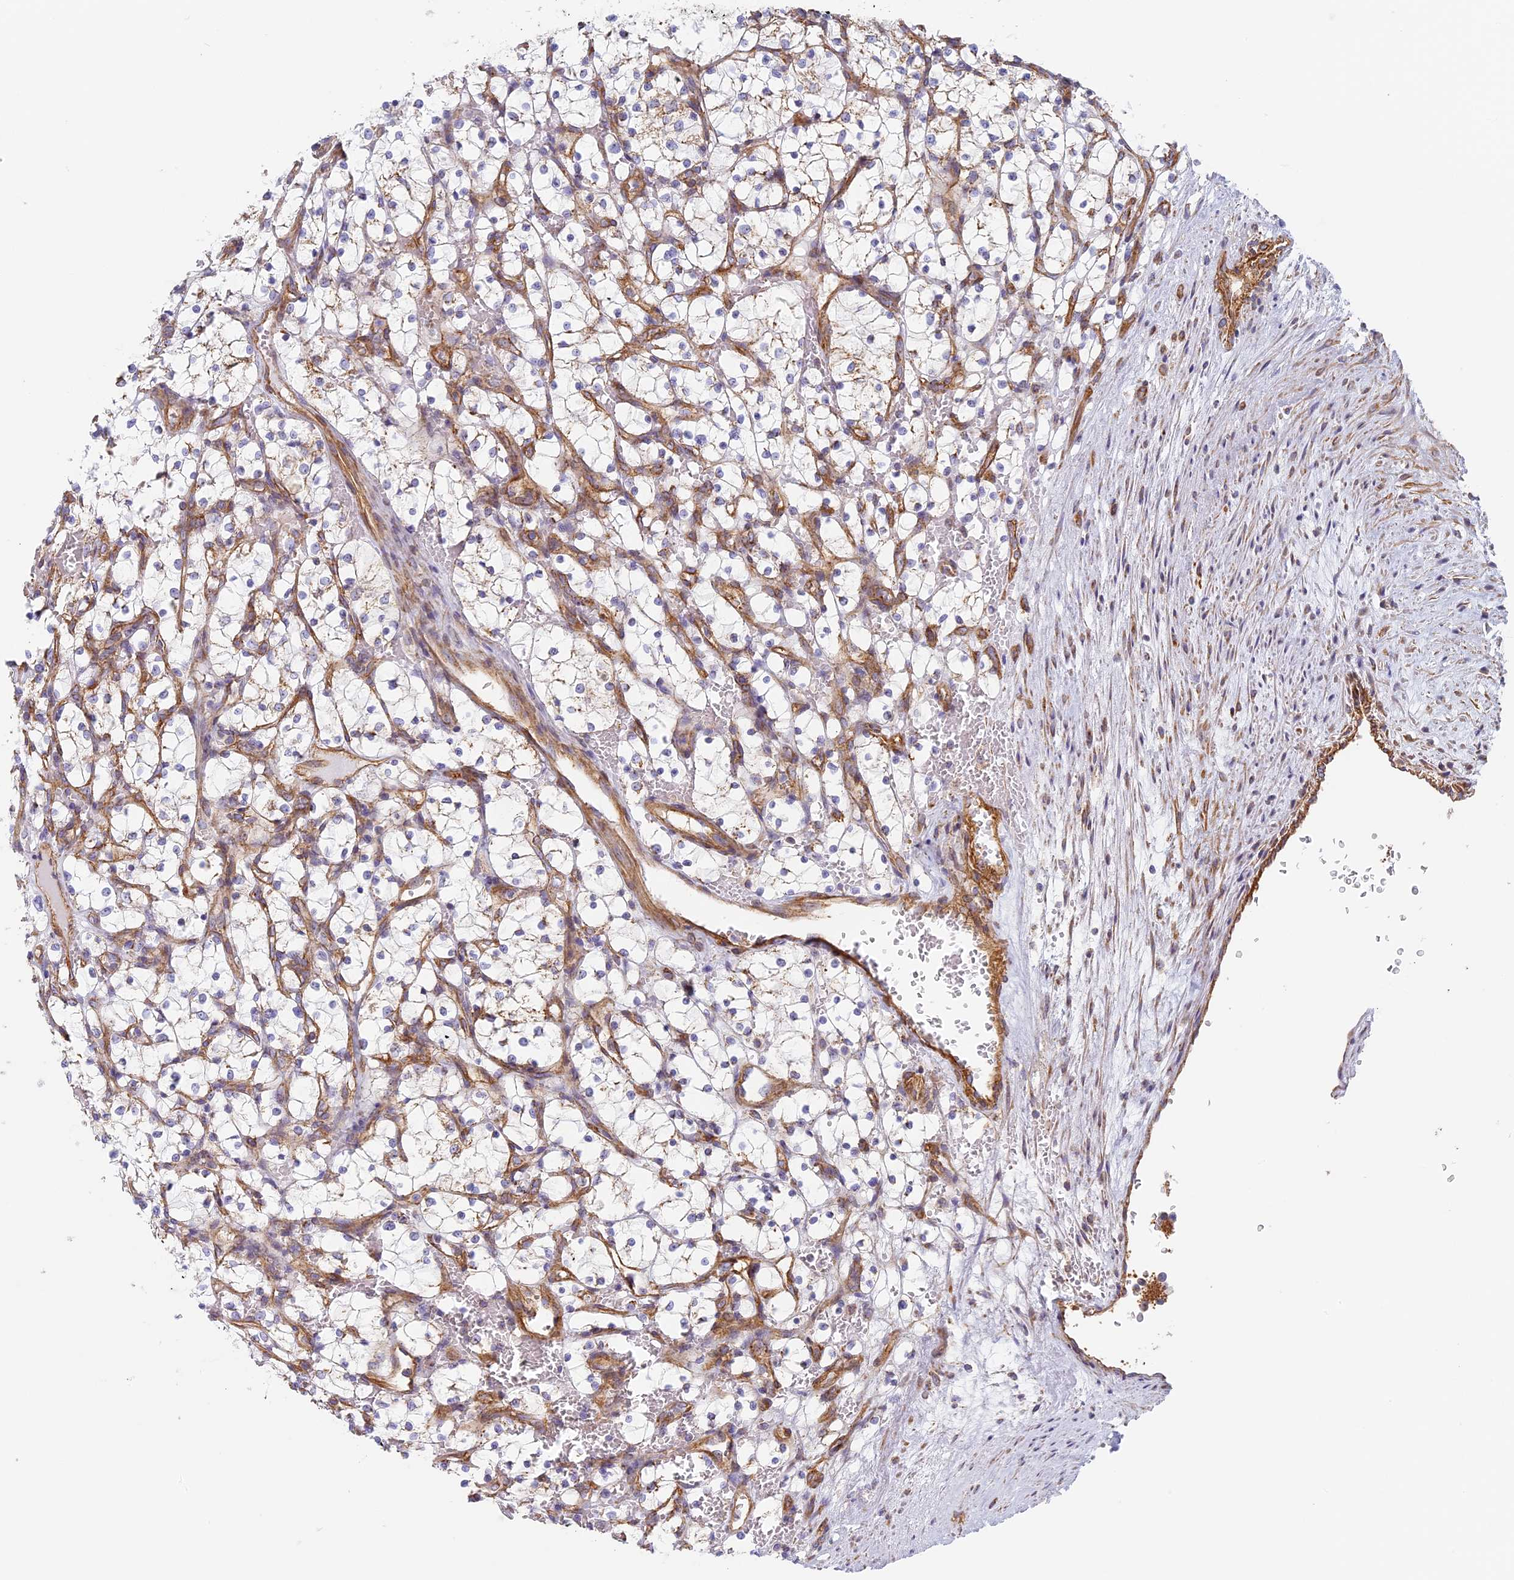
{"staining": {"intensity": "moderate", "quantity": "<25%", "location": "cytoplasmic/membranous"}, "tissue": "renal cancer", "cell_type": "Tumor cells", "image_type": "cancer", "snomed": [{"axis": "morphology", "description": "Adenocarcinoma, NOS"}, {"axis": "topography", "description": "Kidney"}], "caption": "Renal cancer (adenocarcinoma) stained with DAB (3,3'-diaminobenzidine) IHC shows low levels of moderate cytoplasmic/membranous staining in approximately <25% of tumor cells.", "gene": "DDA1", "patient": {"sex": "female", "age": 69}}